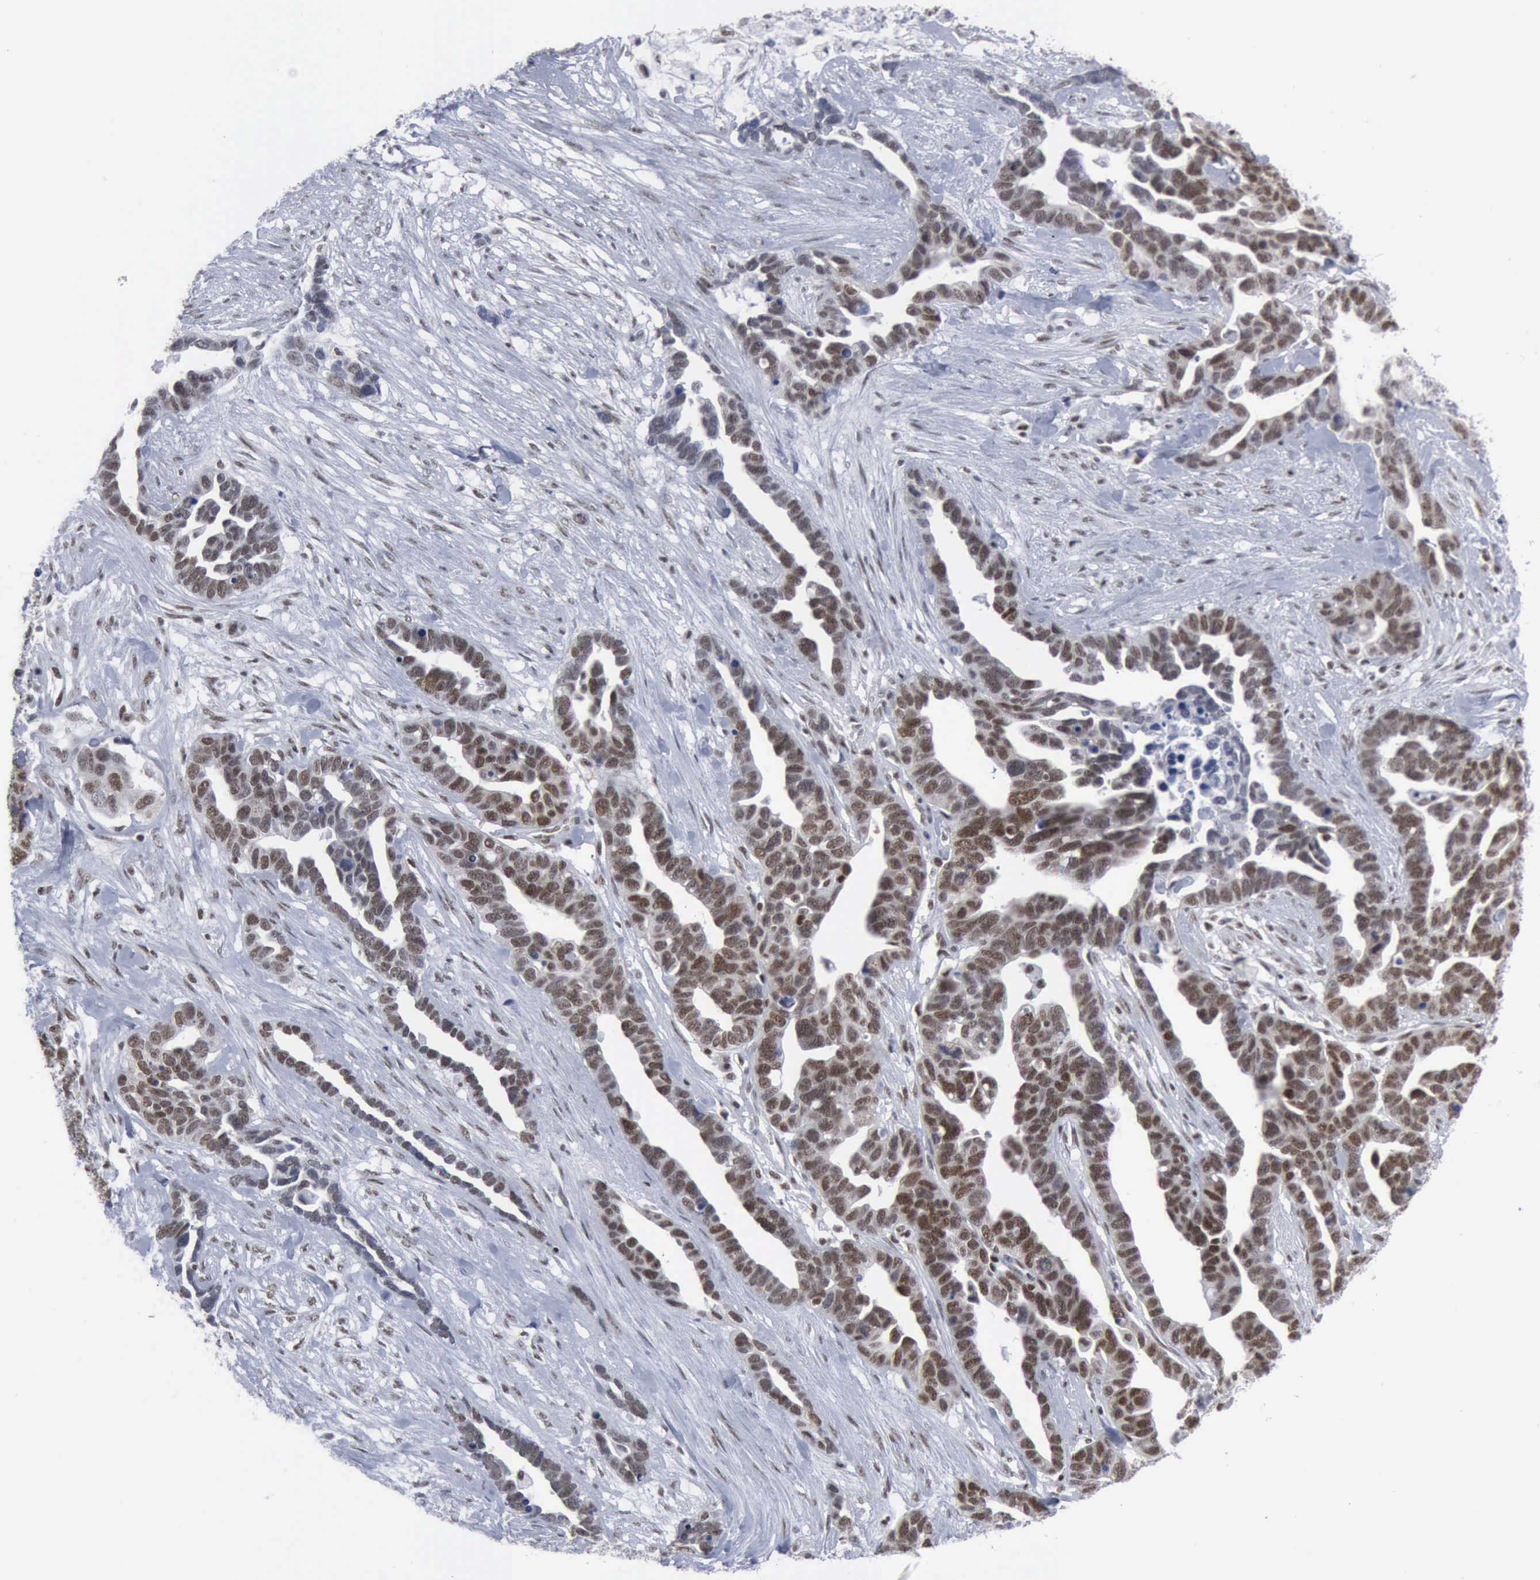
{"staining": {"intensity": "strong", "quantity": ">75%", "location": "nuclear"}, "tissue": "ovarian cancer", "cell_type": "Tumor cells", "image_type": "cancer", "snomed": [{"axis": "morphology", "description": "Cystadenocarcinoma, serous, NOS"}, {"axis": "topography", "description": "Ovary"}], "caption": "This micrograph reveals immunohistochemistry (IHC) staining of human serous cystadenocarcinoma (ovarian), with high strong nuclear expression in about >75% of tumor cells.", "gene": "XPA", "patient": {"sex": "female", "age": 54}}